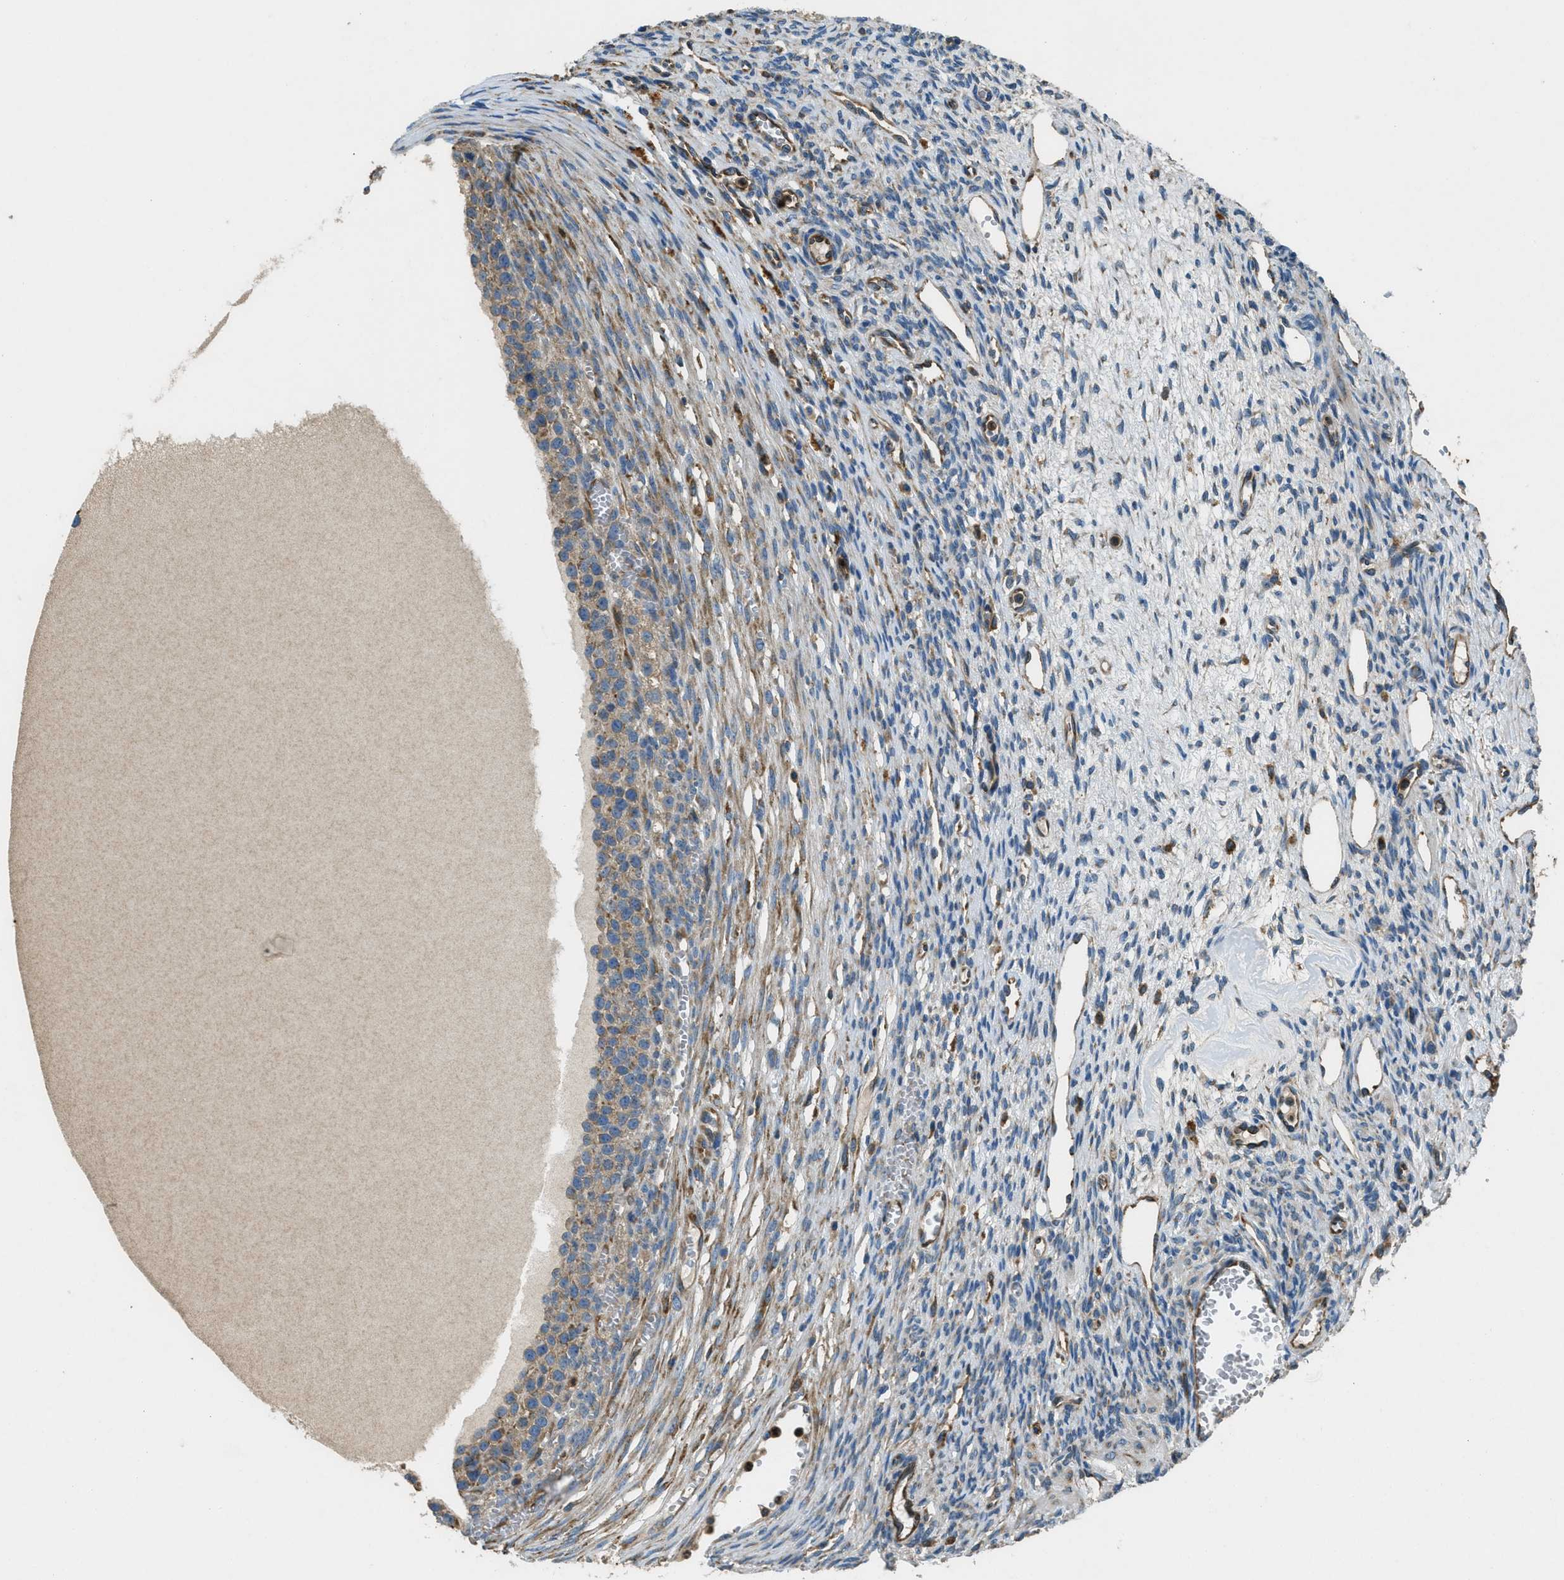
{"staining": {"intensity": "weak", "quantity": ">75%", "location": "cytoplasmic/membranous"}, "tissue": "ovary", "cell_type": "Follicle cells", "image_type": "normal", "snomed": [{"axis": "morphology", "description": "Normal tissue, NOS"}, {"axis": "topography", "description": "Ovary"}], "caption": "Normal ovary demonstrates weak cytoplasmic/membranous expression in approximately >75% of follicle cells (DAB IHC with brightfield microscopy, high magnification)..", "gene": "GIMAP8", "patient": {"sex": "female", "age": 33}}